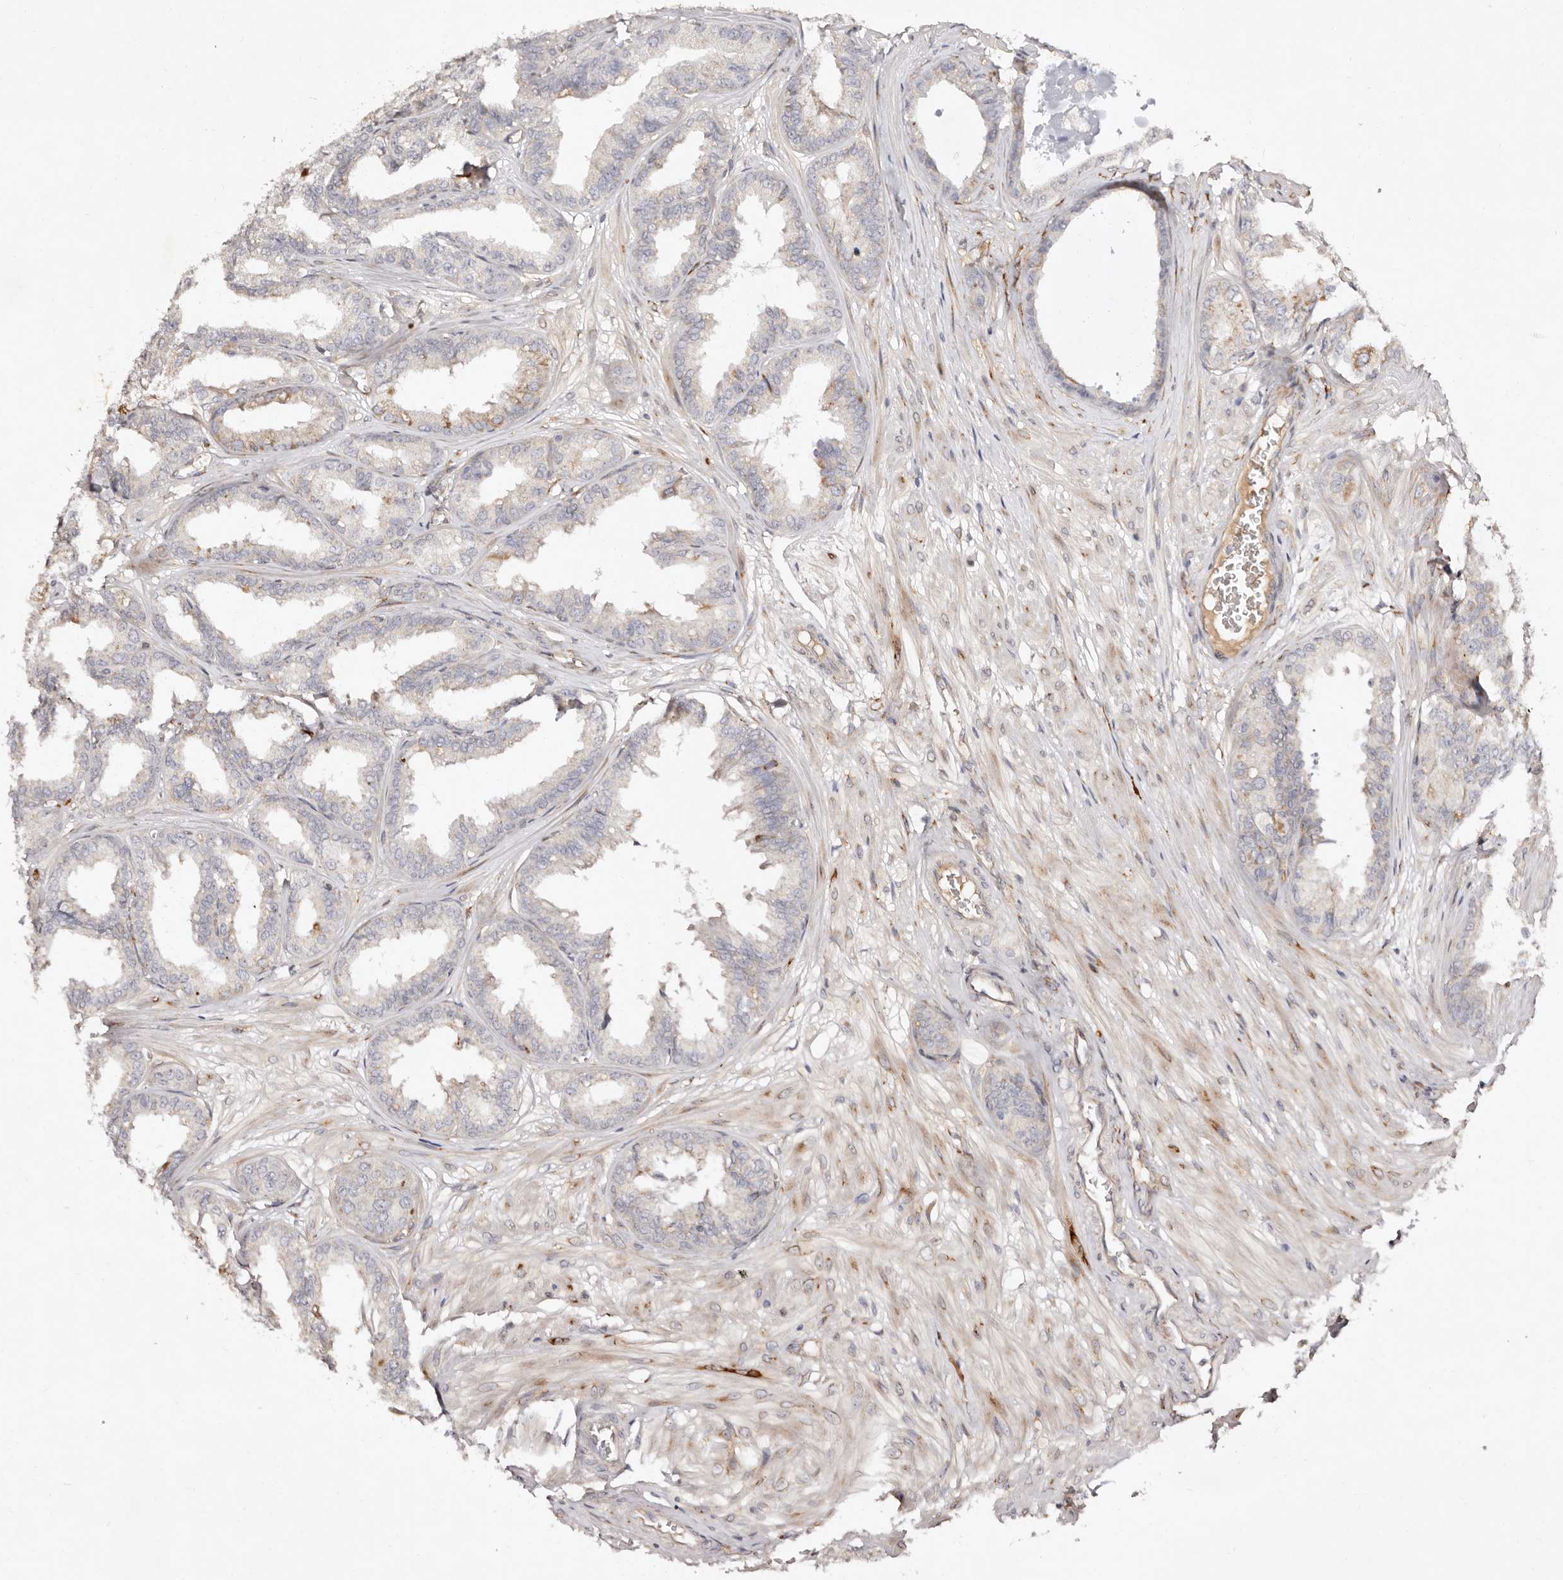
{"staining": {"intensity": "moderate", "quantity": "<25%", "location": "cytoplasmic/membranous"}, "tissue": "seminal vesicle", "cell_type": "Glandular cells", "image_type": "normal", "snomed": [{"axis": "morphology", "description": "Normal tissue, NOS"}, {"axis": "topography", "description": "Prostate"}, {"axis": "topography", "description": "Seminal veicle"}], "caption": "This micrograph displays immunohistochemistry (IHC) staining of unremarkable human seminal vesicle, with low moderate cytoplasmic/membranous expression in about <25% of glandular cells.", "gene": "SERPINH1", "patient": {"sex": "male", "age": 51}}